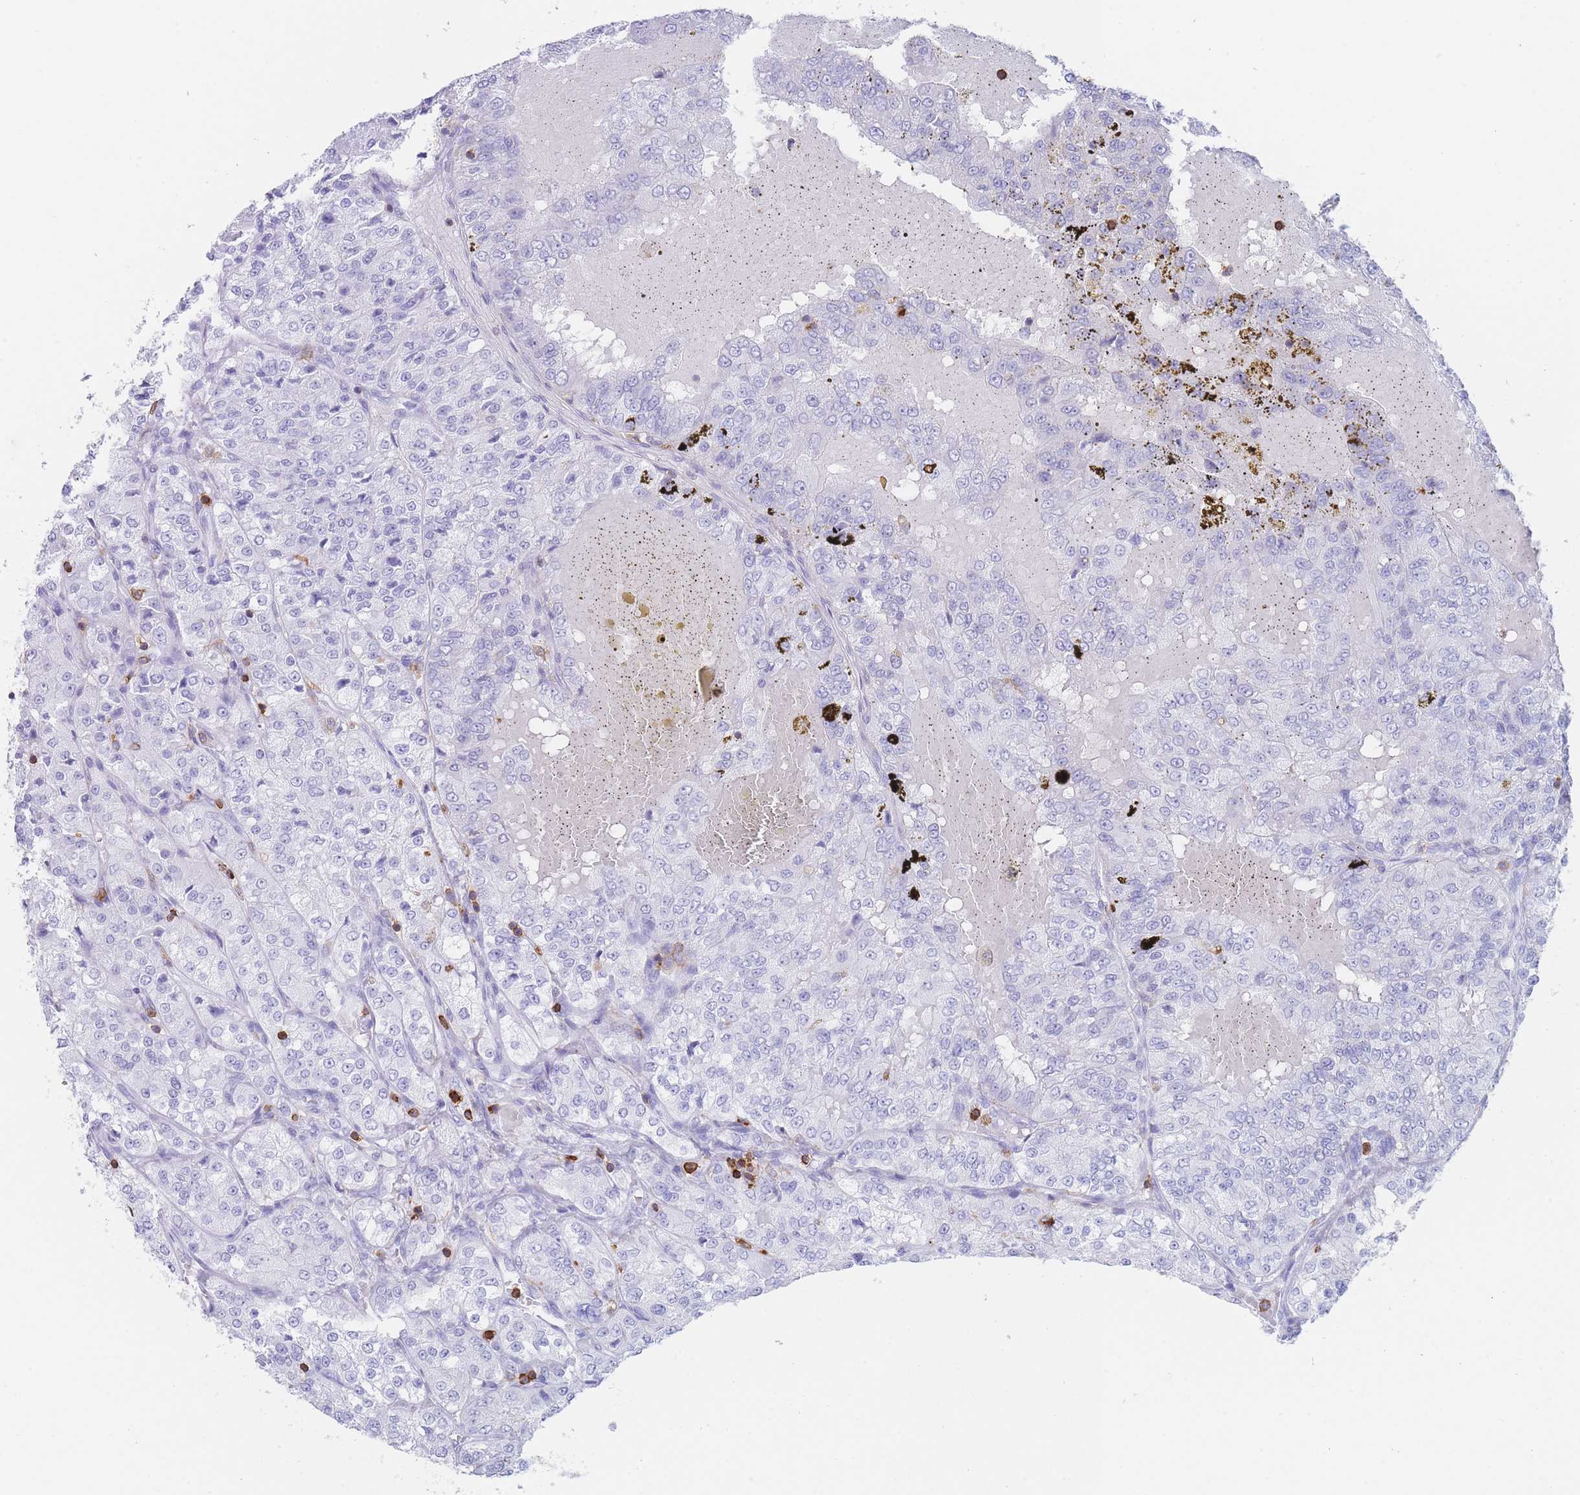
{"staining": {"intensity": "negative", "quantity": "none", "location": "none"}, "tissue": "renal cancer", "cell_type": "Tumor cells", "image_type": "cancer", "snomed": [{"axis": "morphology", "description": "Adenocarcinoma, NOS"}, {"axis": "topography", "description": "Kidney"}], "caption": "Immunohistochemistry (IHC) image of neoplastic tissue: human renal adenocarcinoma stained with DAB (3,3'-diaminobenzidine) exhibits no significant protein staining in tumor cells. The staining was performed using DAB to visualize the protein expression in brown, while the nuclei were stained in blue with hematoxylin (Magnification: 20x).", "gene": "CORO1A", "patient": {"sex": "female", "age": 63}}